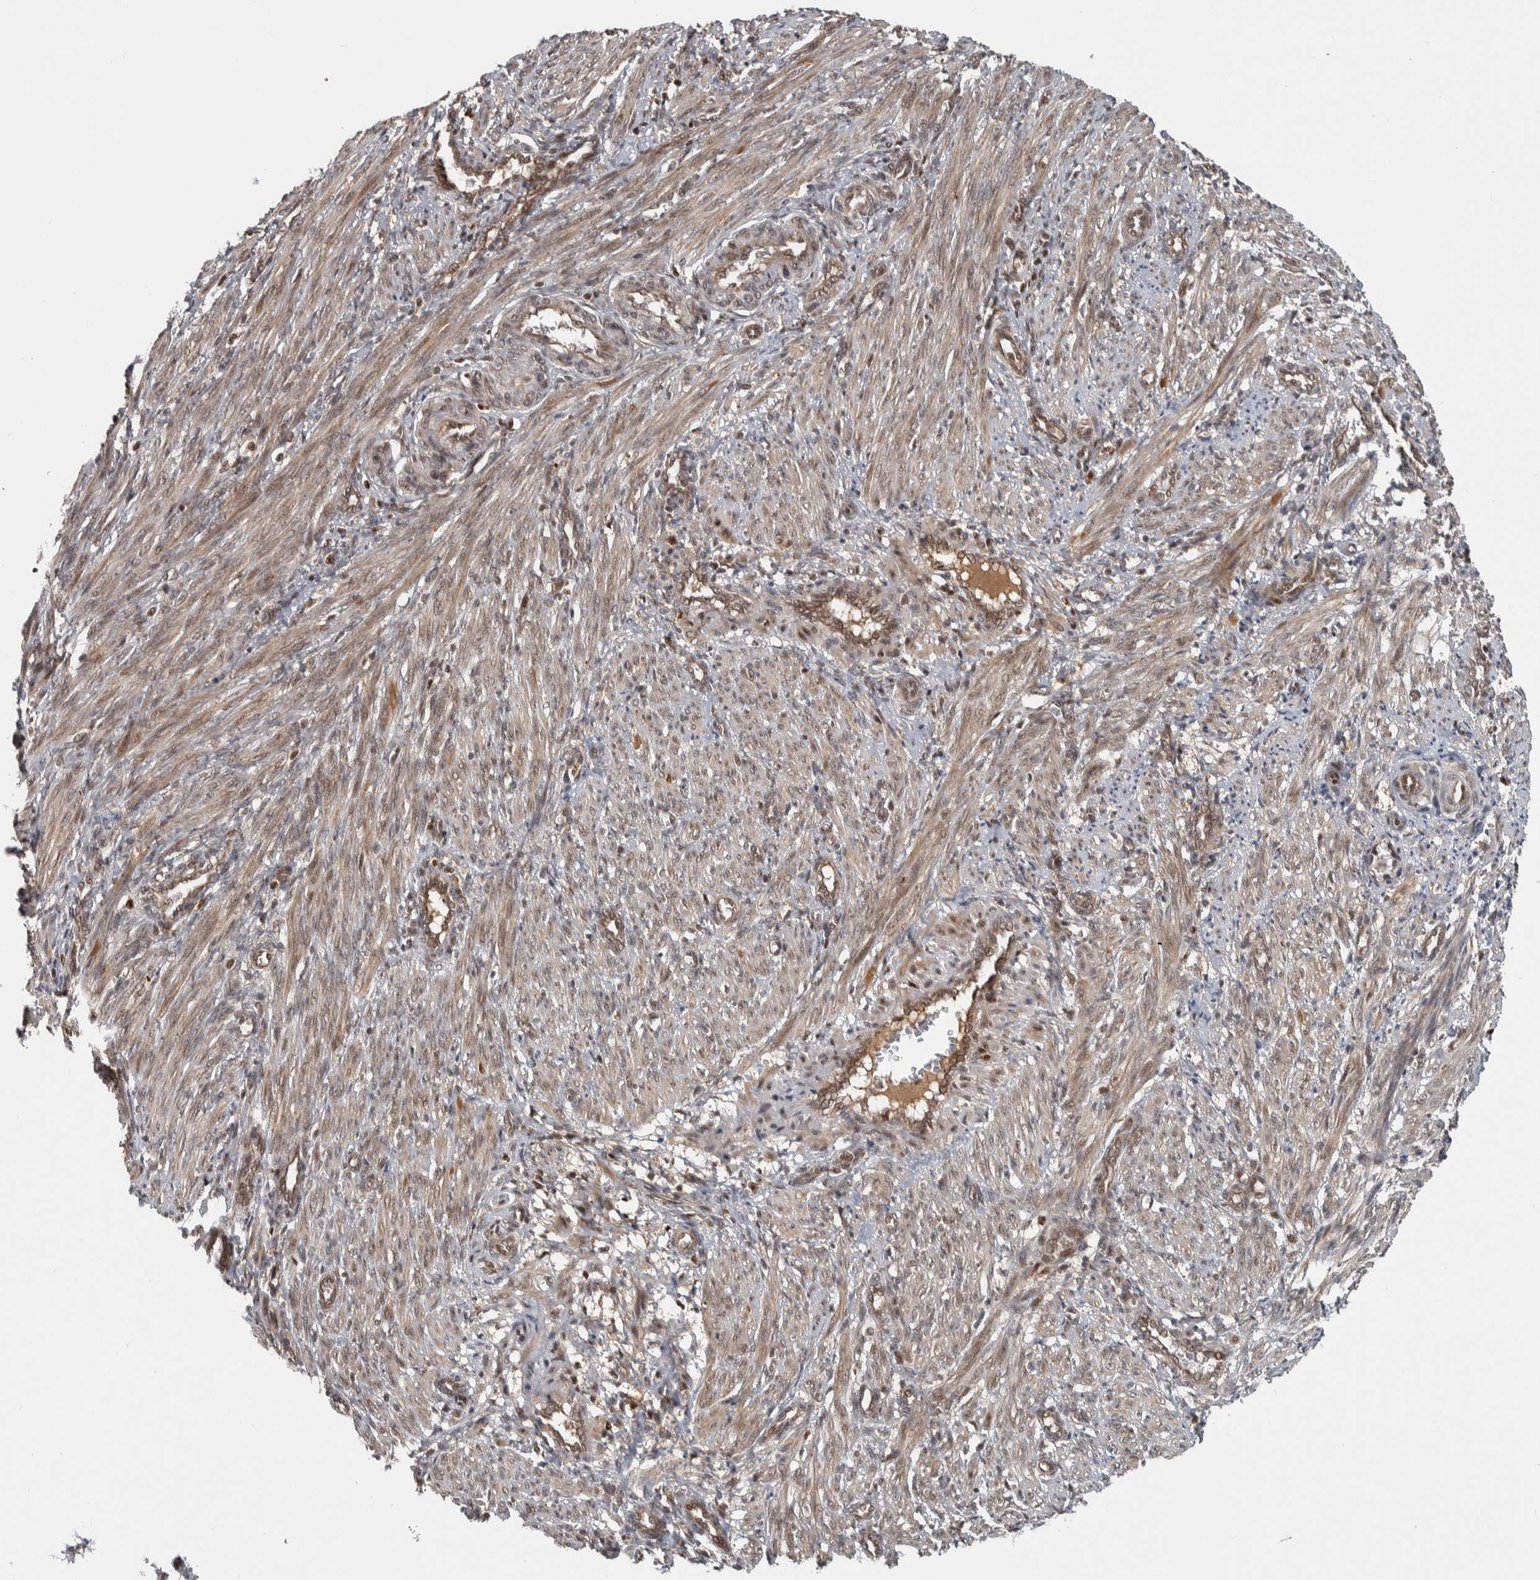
{"staining": {"intensity": "moderate", "quantity": ">75%", "location": "cytoplasmic/membranous,nuclear"}, "tissue": "smooth muscle", "cell_type": "Smooth muscle cells", "image_type": "normal", "snomed": [{"axis": "morphology", "description": "Normal tissue, NOS"}, {"axis": "topography", "description": "Endometrium"}], "caption": "Approximately >75% of smooth muscle cells in unremarkable human smooth muscle demonstrate moderate cytoplasmic/membranous,nuclear protein positivity as visualized by brown immunohistochemical staining.", "gene": "RPS6KA4", "patient": {"sex": "female", "age": 33}}